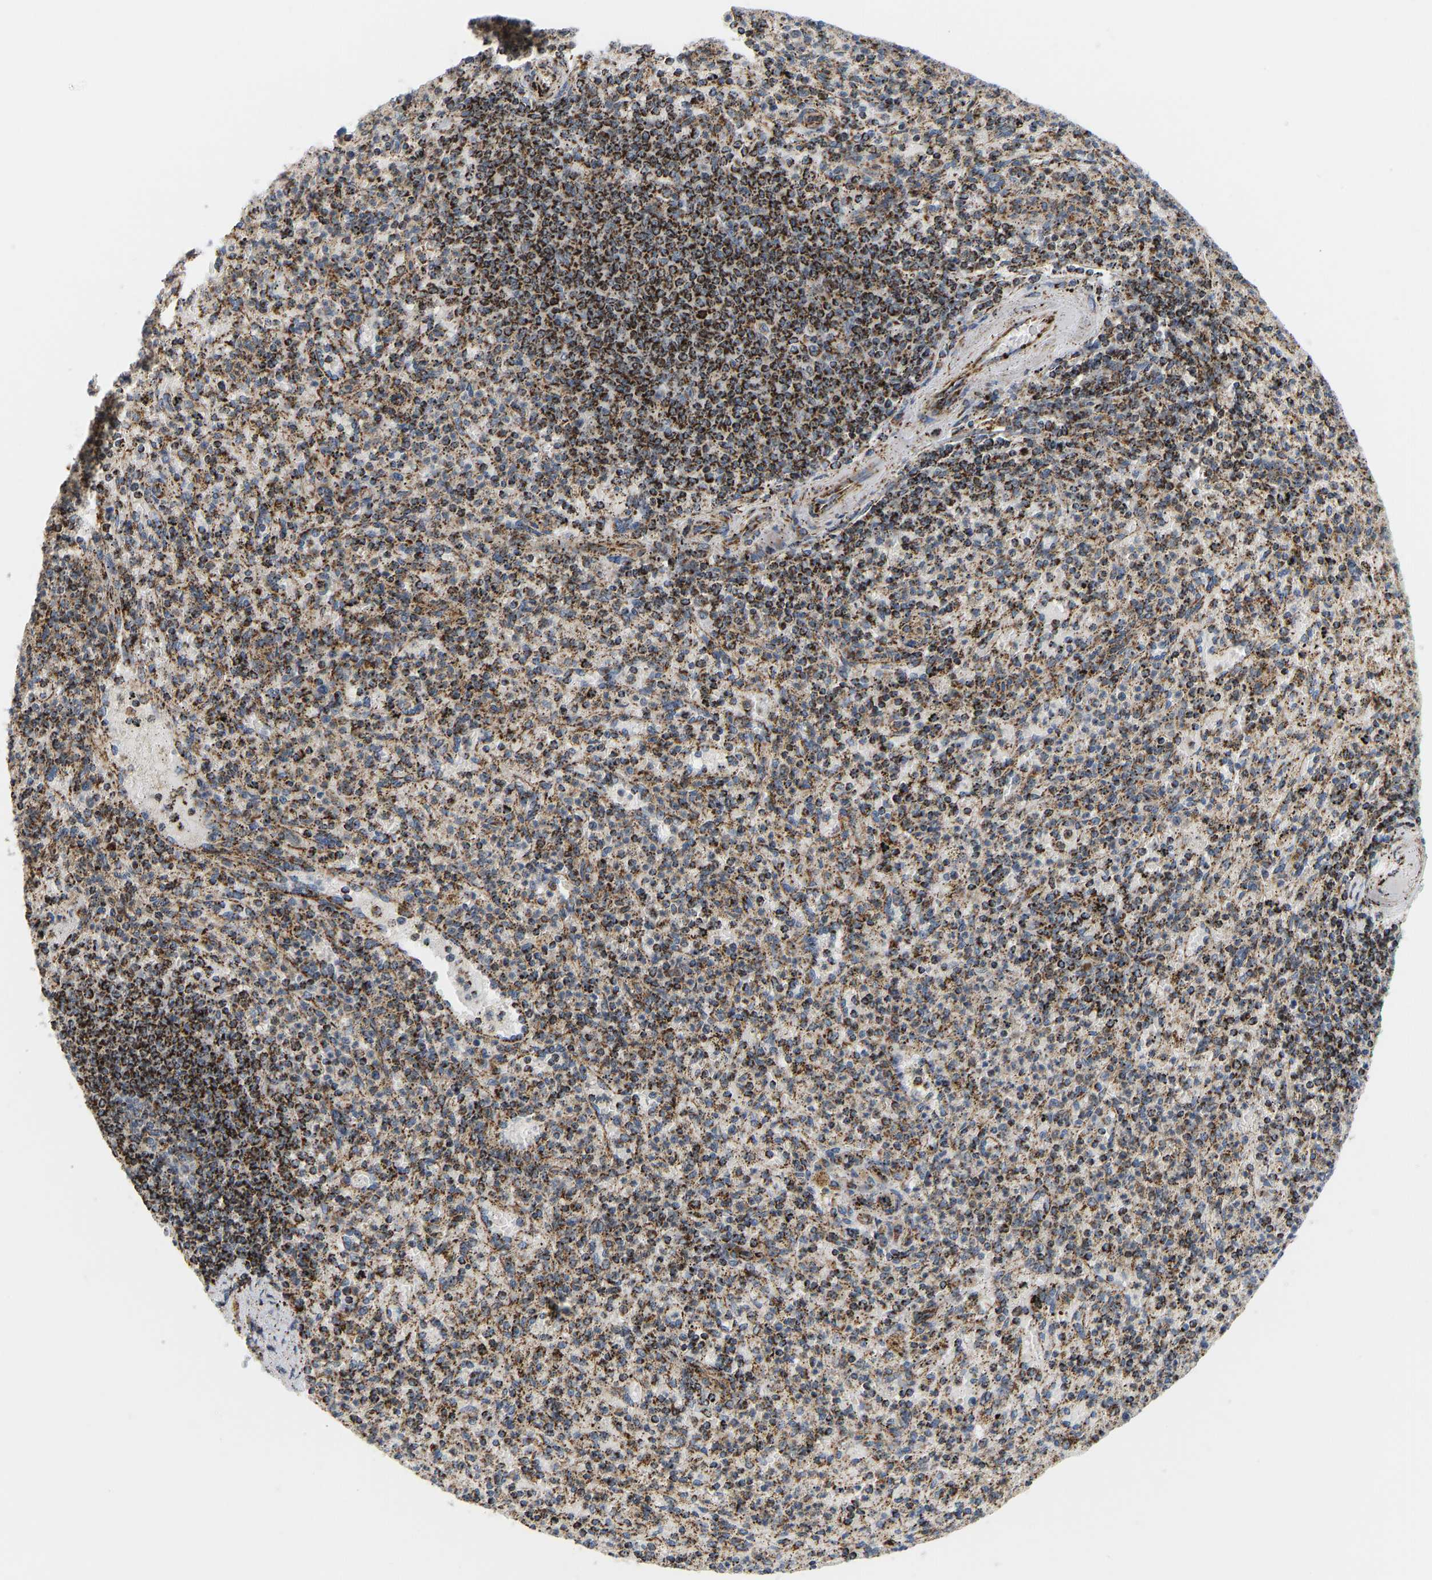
{"staining": {"intensity": "strong", "quantity": ">75%", "location": "cytoplasmic/membranous"}, "tissue": "spleen", "cell_type": "Cells in red pulp", "image_type": "normal", "snomed": [{"axis": "morphology", "description": "Normal tissue, NOS"}, {"axis": "topography", "description": "Spleen"}], "caption": "The image shows staining of benign spleen, revealing strong cytoplasmic/membranous protein expression (brown color) within cells in red pulp. Nuclei are stained in blue.", "gene": "GPSM2", "patient": {"sex": "male", "age": 72}}